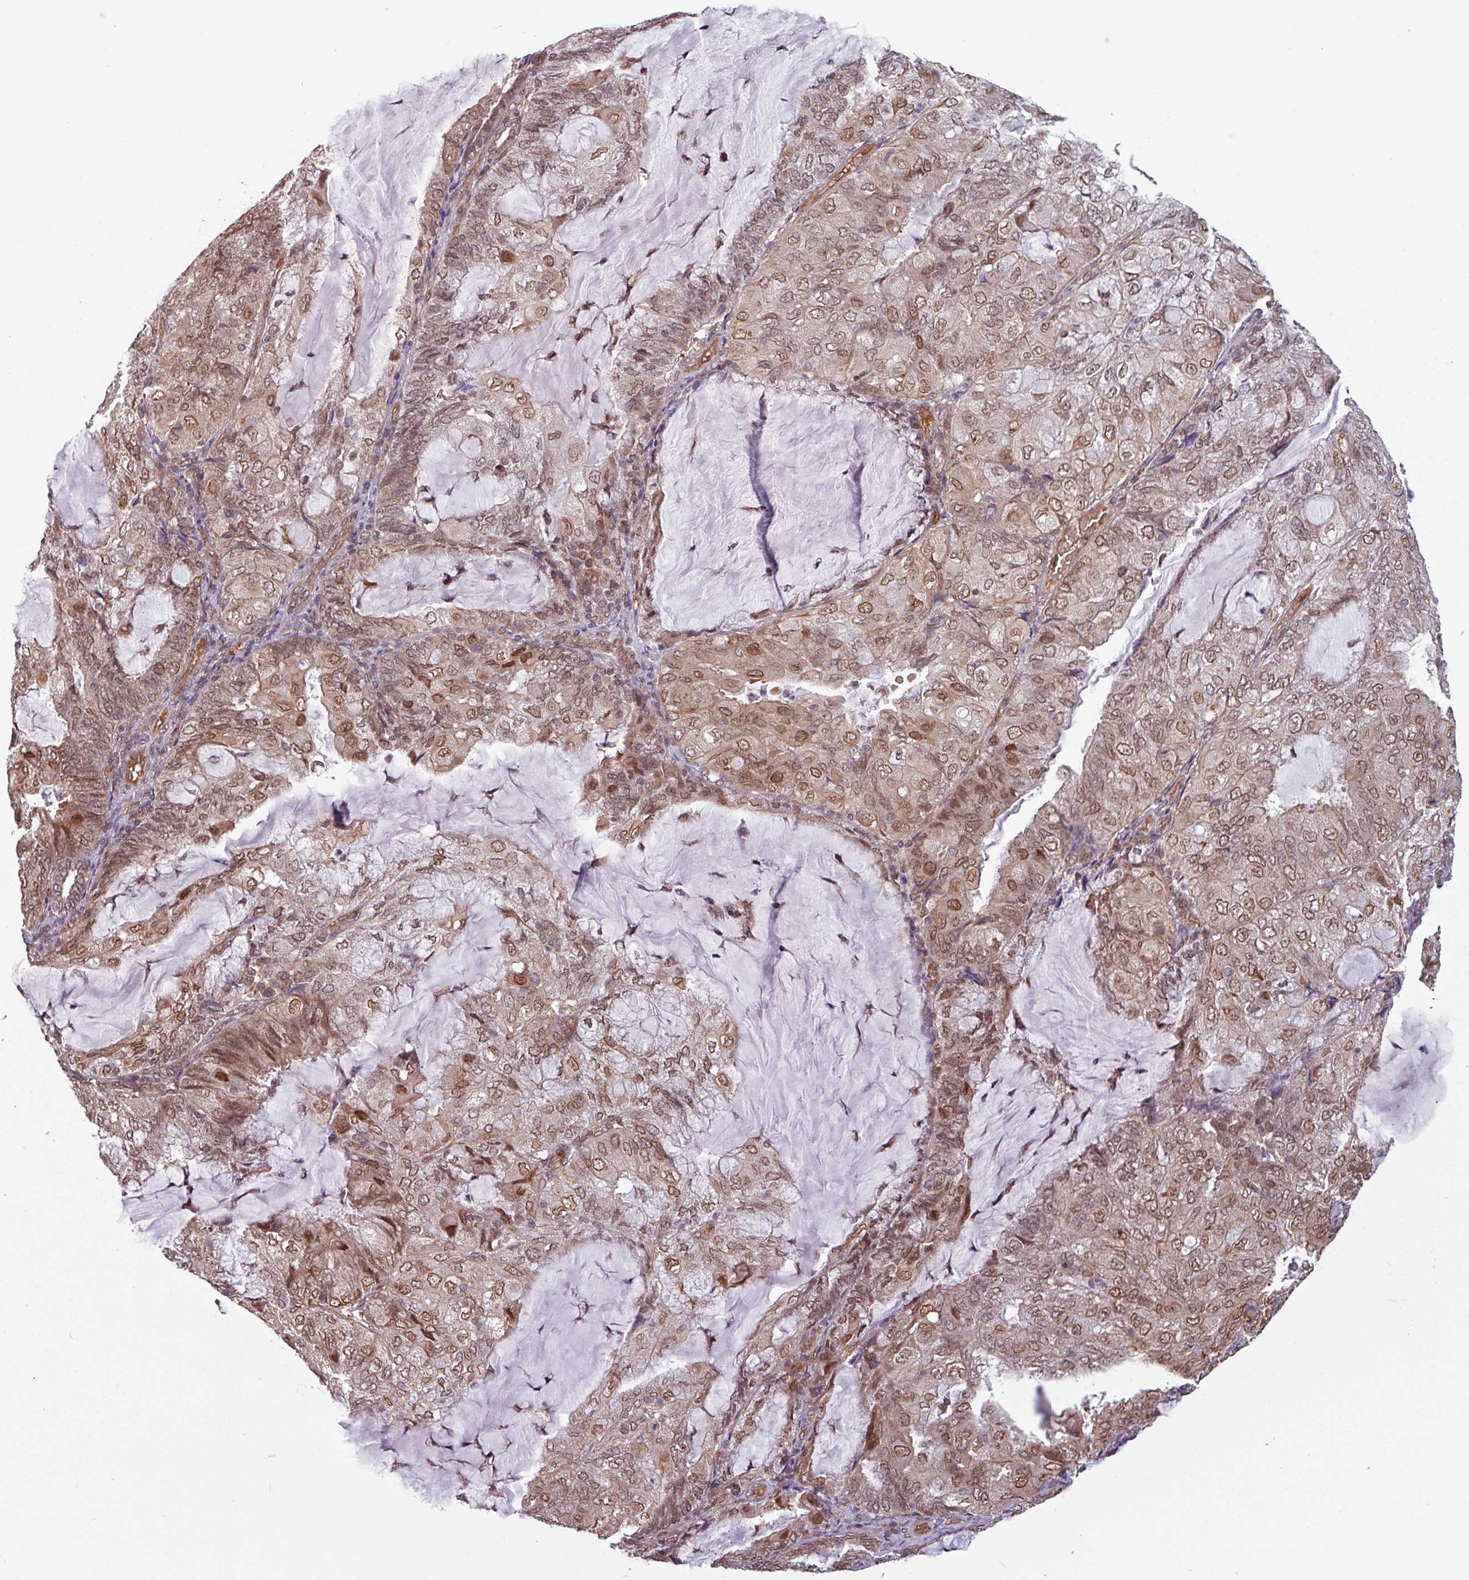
{"staining": {"intensity": "moderate", "quantity": ">75%", "location": "cytoplasmic/membranous,nuclear"}, "tissue": "endometrial cancer", "cell_type": "Tumor cells", "image_type": "cancer", "snomed": [{"axis": "morphology", "description": "Adenocarcinoma, NOS"}, {"axis": "topography", "description": "Endometrium"}], "caption": "Immunohistochemistry (IHC) of endometrial cancer shows medium levels of moderate cytoplasmic/membranous and nuclear positivity in about >75% of tumor cells.", "gene": "RBM4B", "patient": {"sex": "female", "age": 81}}